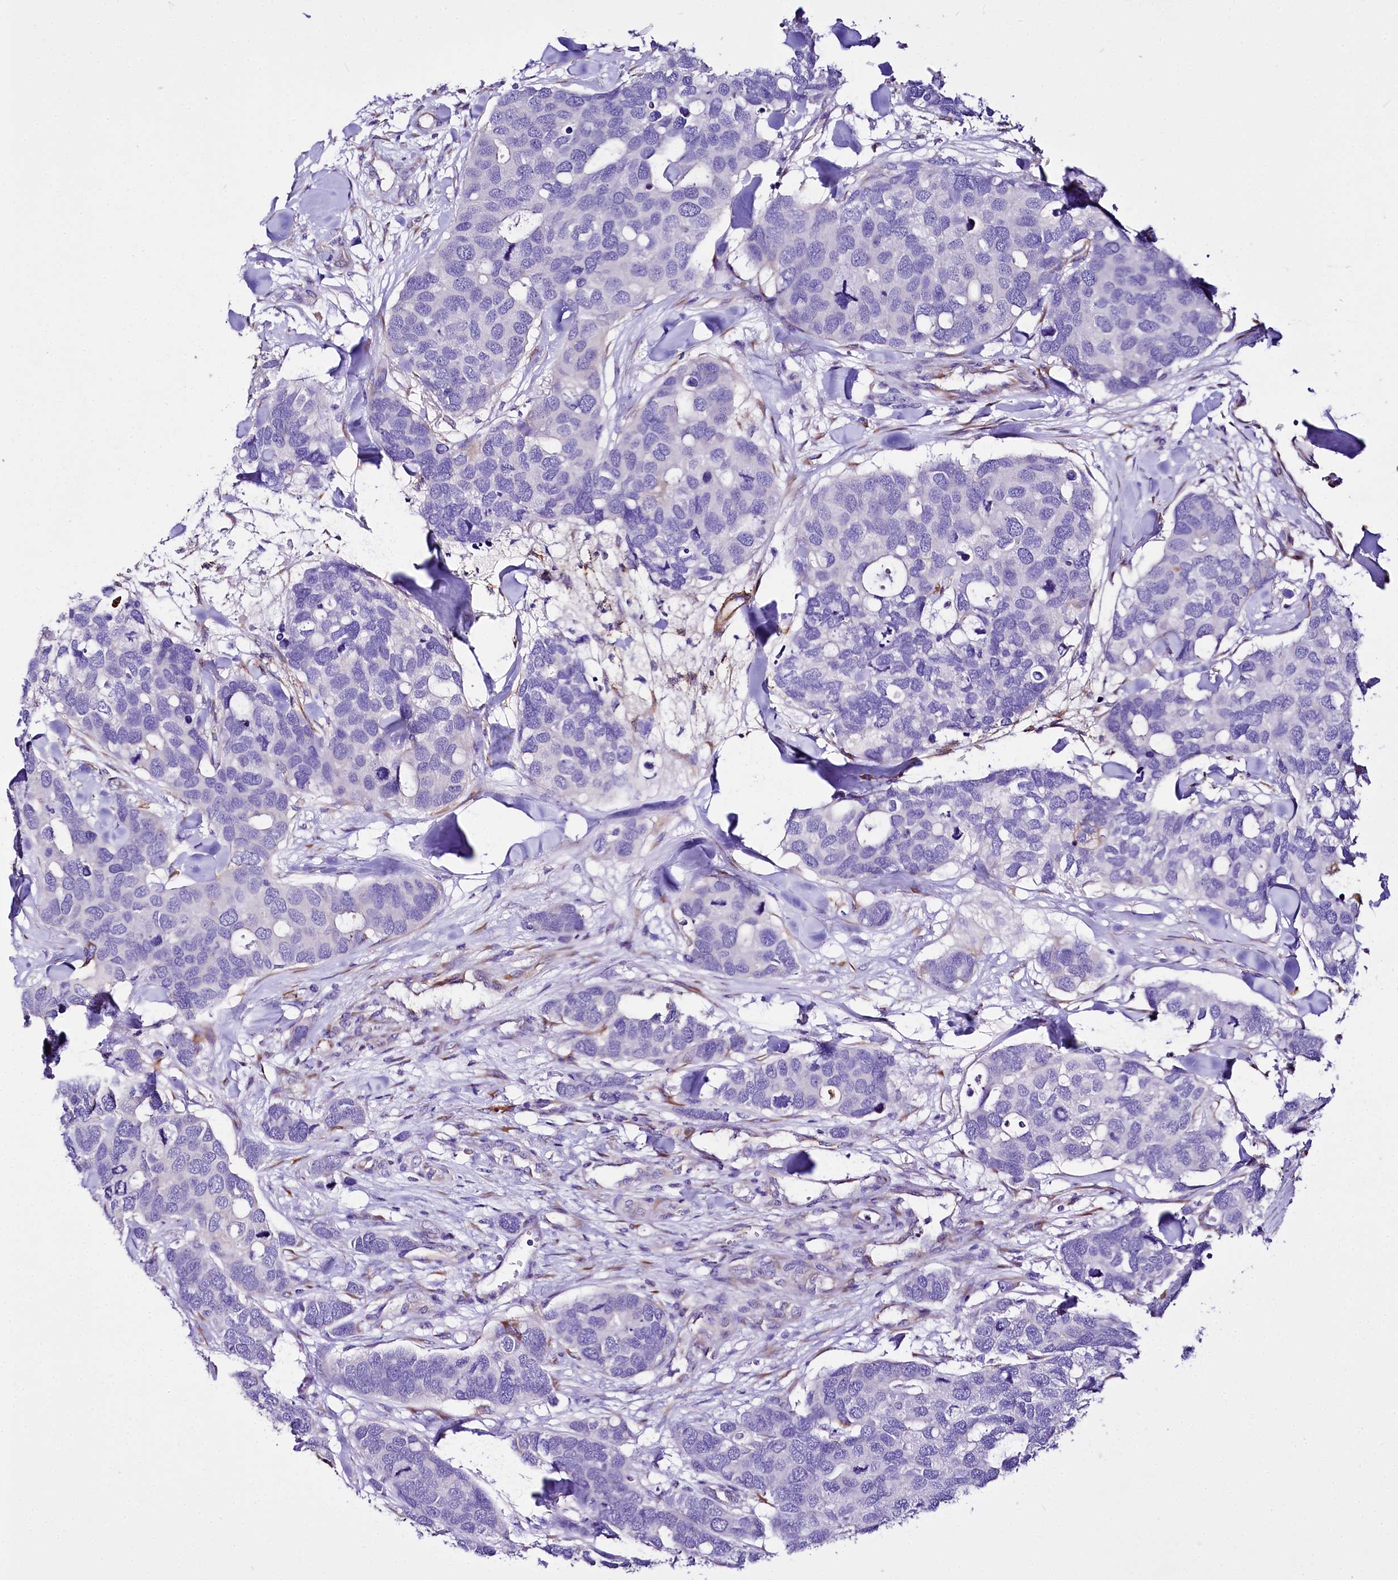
{"staining": {"intensity": "weak", "quantity": ">75%", "location": "cytoplasmic/membranous"}, "tissue": "breast cancer", "cell_type": "Tumor cells", "image_type": "cancer", "snomed": [{"axis": "morphology", "description": "Duct carcinoma"}, {"axis": "topography", "description": "Breast"}], "caption": "A photomicrograph of breast cancer (infiltrating ductal carcinoma) stained for a protein shows weak cytoplasmic/membranous brown staining in tumor cells.", "gene": "A2ML1", "patient": {"sex": "female", "age": 83}}